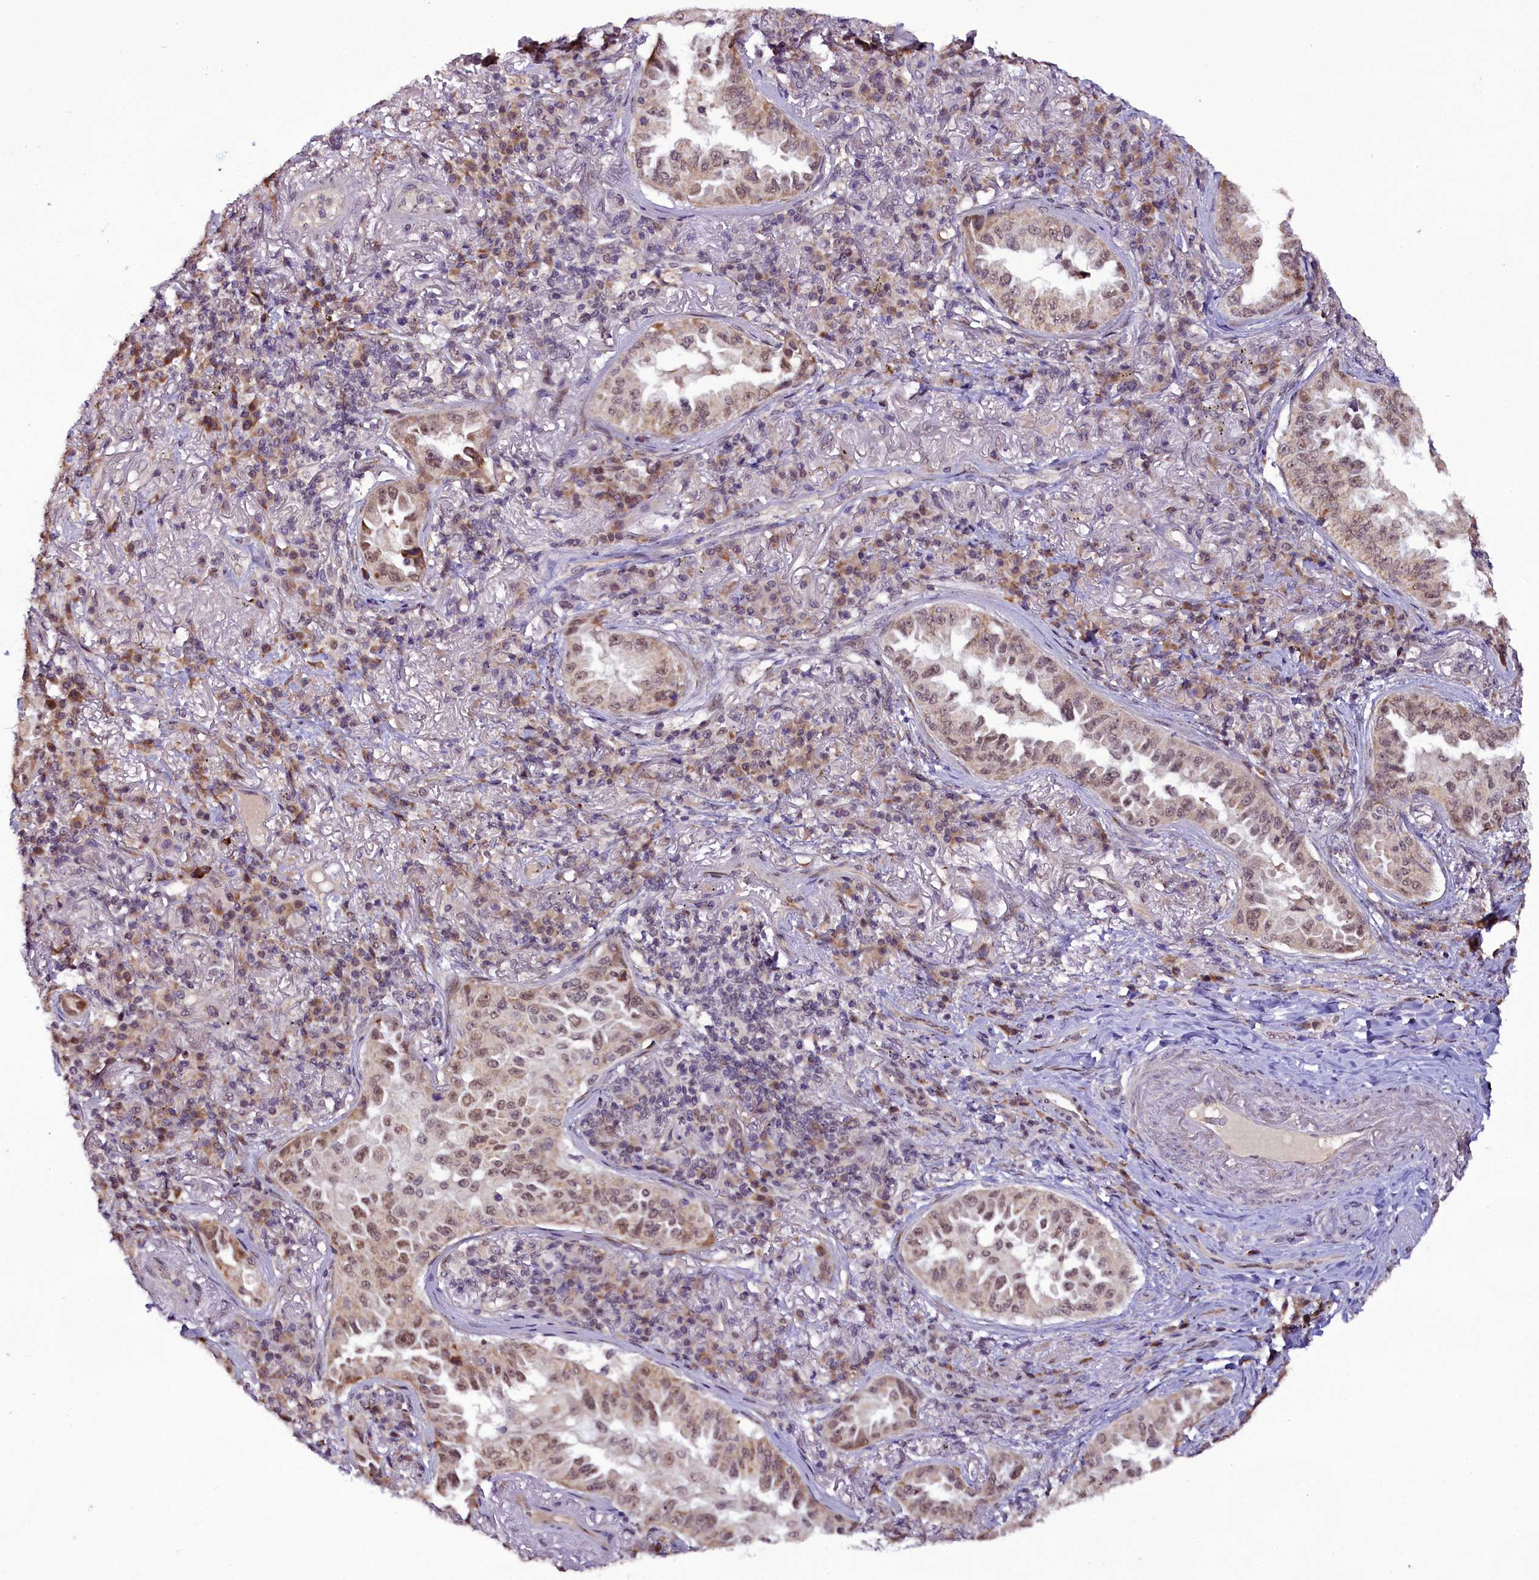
{"staining": {"intensity": "moderate", "quantity": ">75%", "location": "cytoplasmic/membranous,nuclear"}, "tissue": "lung cancer", "cell_type": "Tumor cells", "image_type": "cancer", "snomed": [{"axis": "morphology", "description": "Adenocarcinoma, NOS"}, {"axis": "topography", "description": "Lung"}], "caption": "Brown immunohistochemical staining in human lung cancer (adenocarcinoma) shows moderate cytoplasmic/membranous and nuclear staining in about >75% of tumor cells.", "gene": "RPUSD2", "patient": {"sex": "female", "age": 69}}